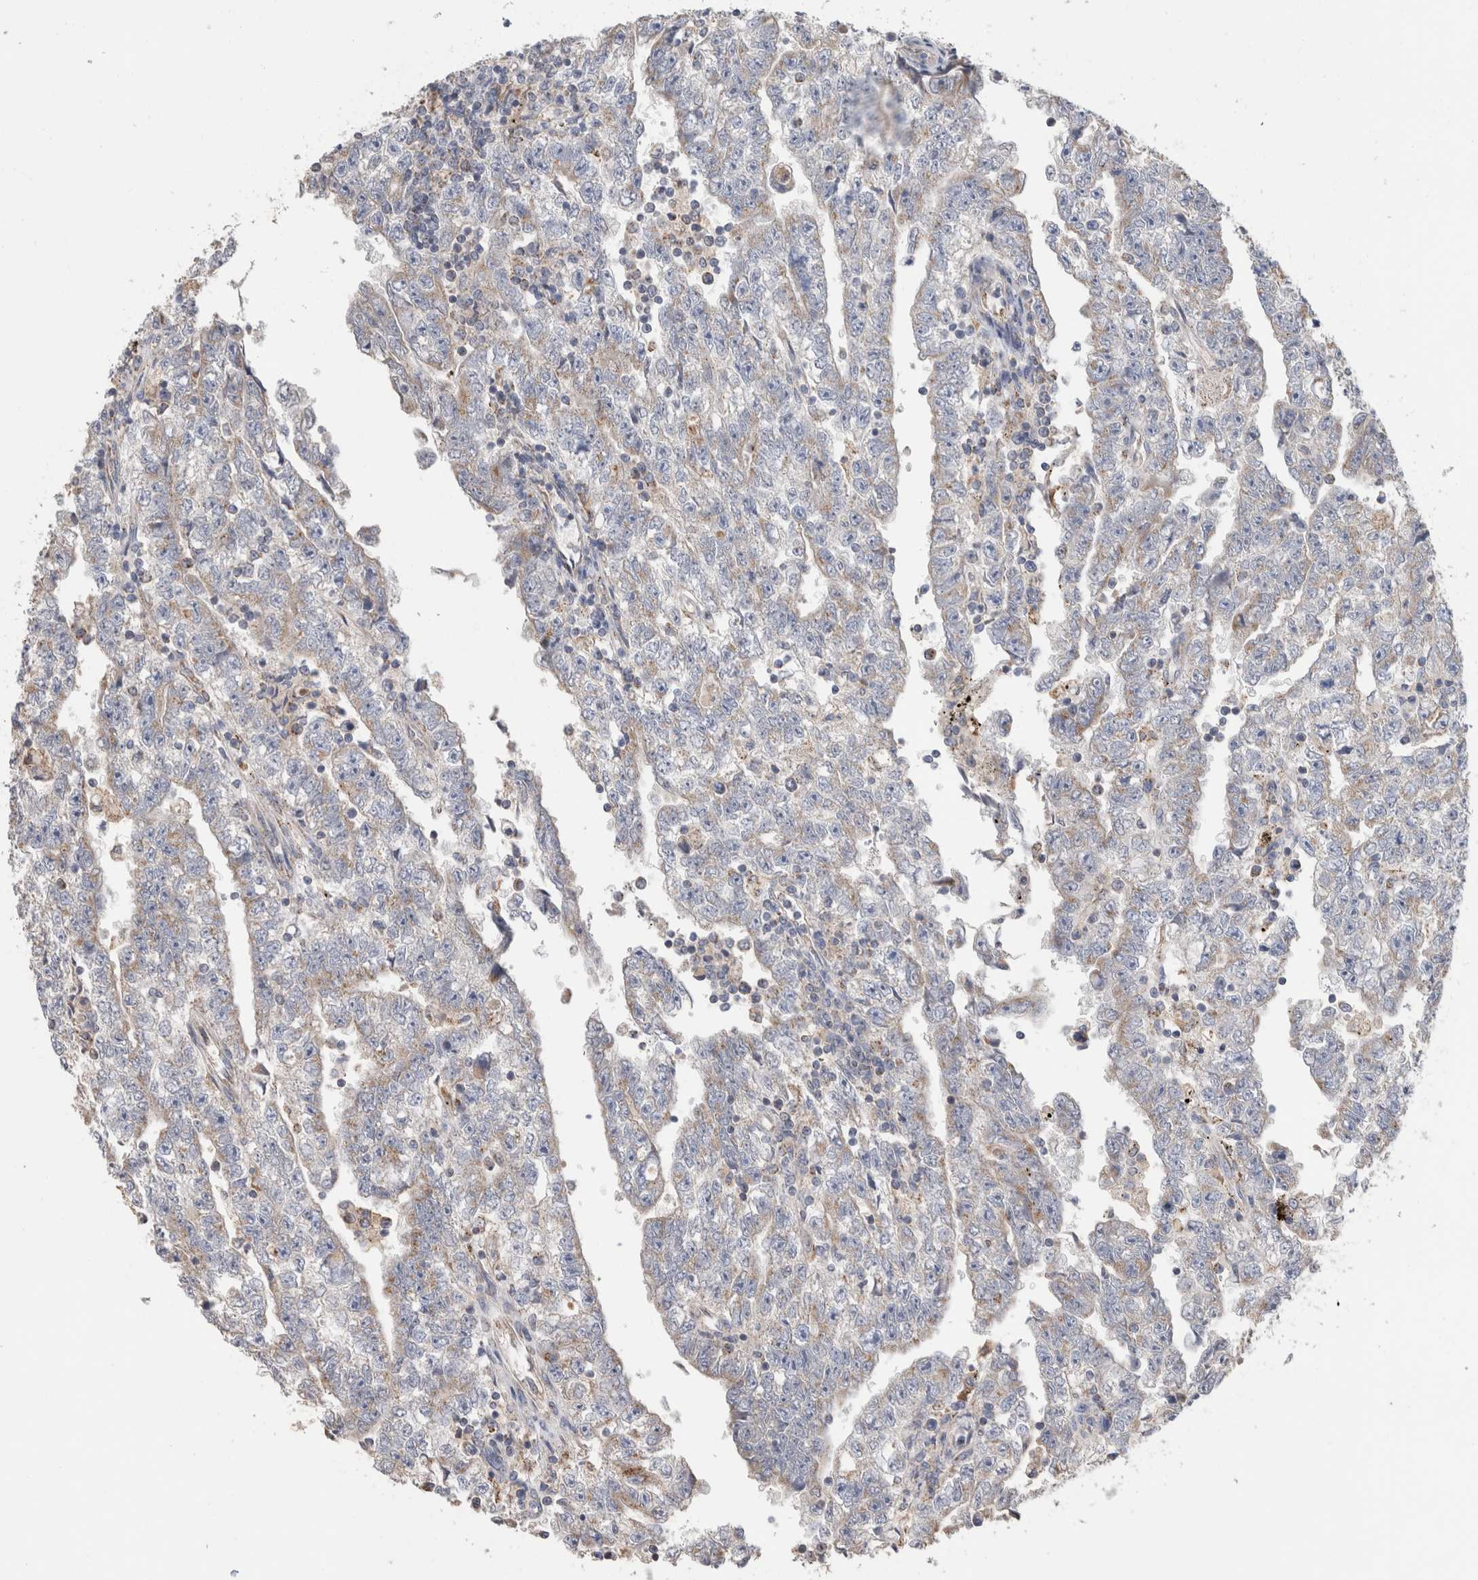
{"staining": {"intensity": "weak", "quantity": "<25%", "location": "cytoplasmic/membranous"}, "tissue": "testis cancer", "cell_type": "Tumor cells", "image_type": "cancer", "snomed": [{"axis": "morphology", "description": "Carcinoma, Embryonal, NOS"}, {"axis": "topography", "description": "Testis"}], "caption": "Protein analysis of testis cancer reveals no significant expression in tumor cells. The staining was performed using DAB to visualize the protein expression in brown, while the nuclei were stained in blue with hematoxylin (Magnification: 20x).", "gene": "IARS2", "patient": {"sex": "male", "age": 25}}